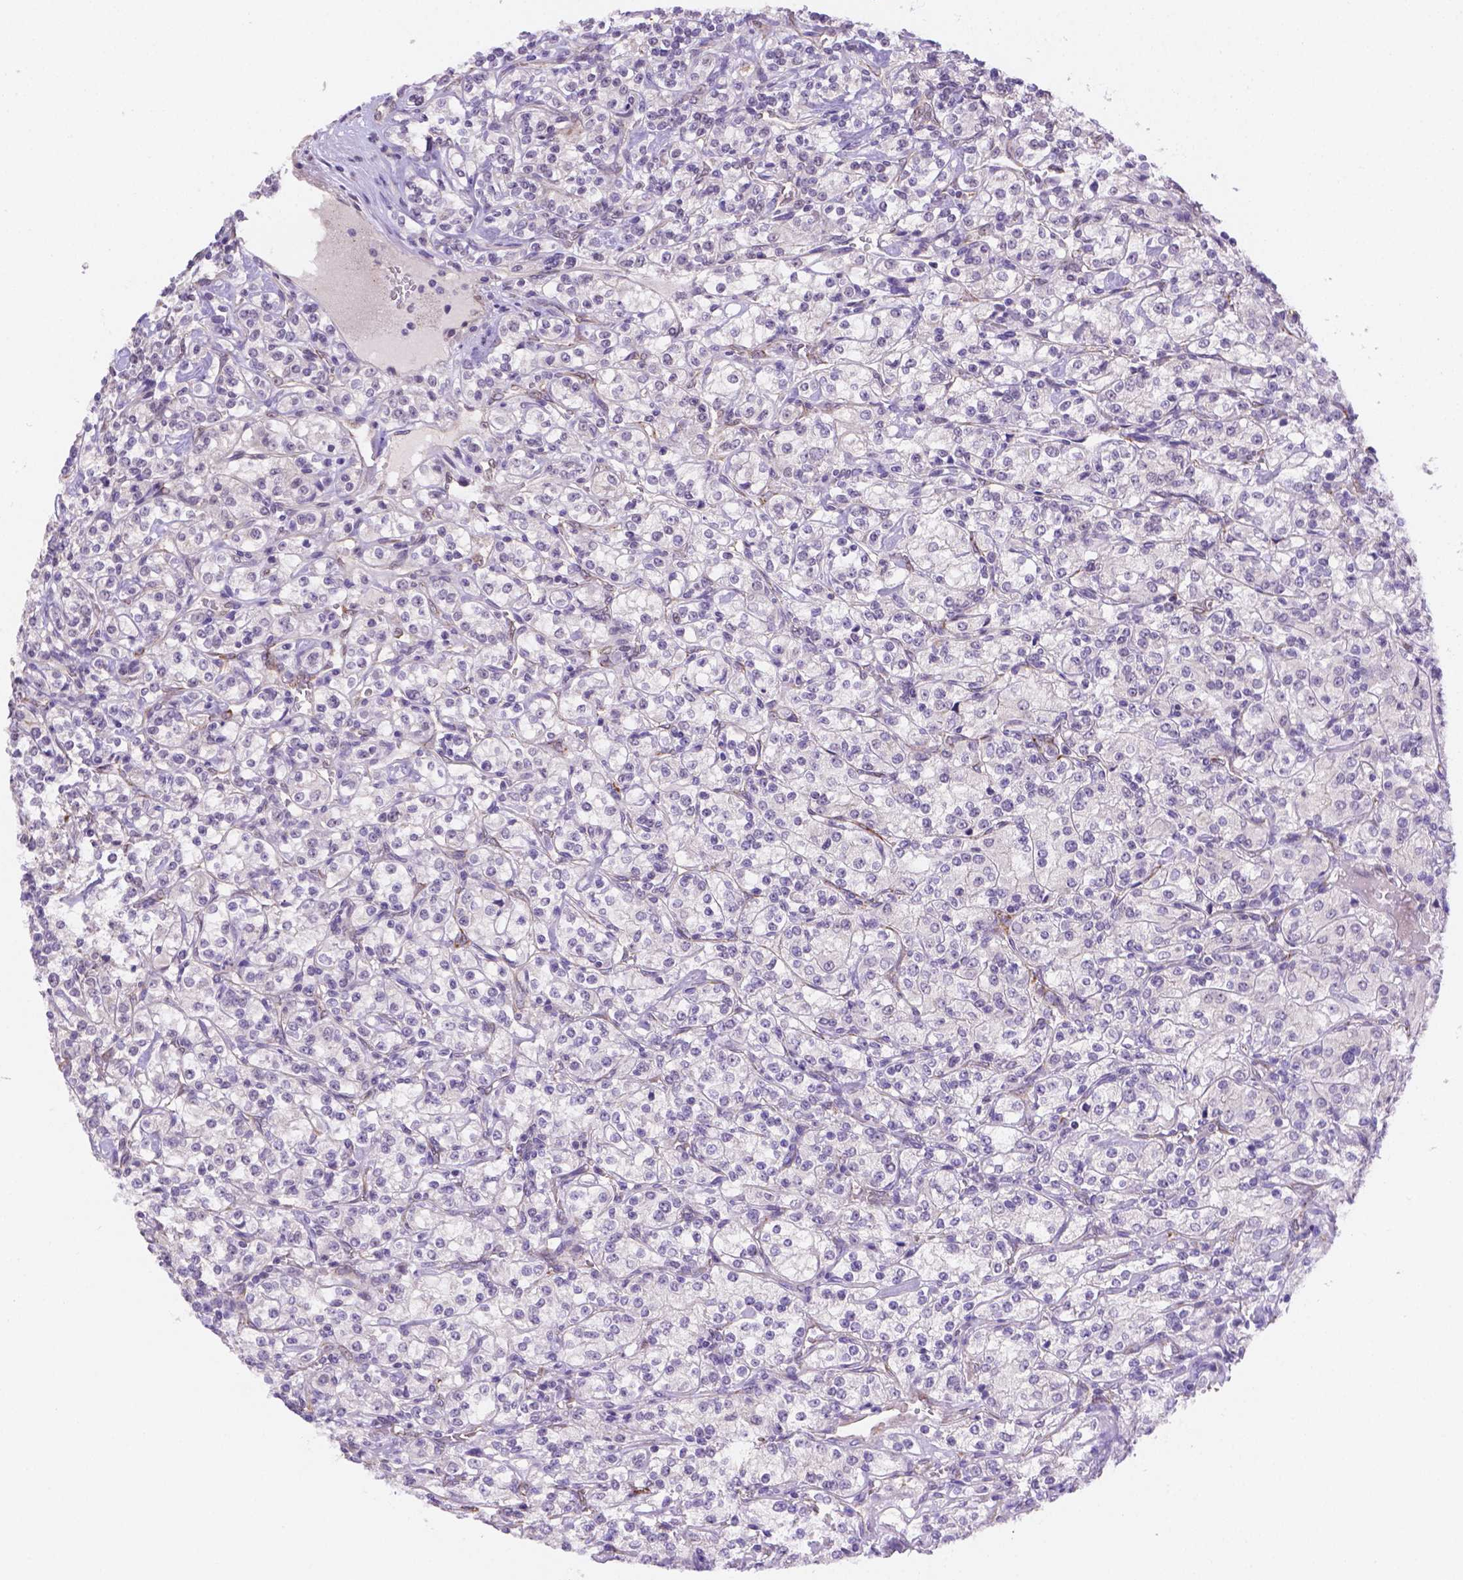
{"staining": {"intensity": "negative", "quantity": "none", "location": "none"}, "tissue": "renal cancer", "cell_type": "Tumor cells", "image_type": "cancer", "snomed": [{"axis": "morphology", "description": "Adenocarcinoma, NOS"}, {"axis": "topography", "description": "Kidney"}], "caption": "Renal cancer (adenocarcinoma) was stained to show a protein in brown. There is no significant staining in tumor cells.", "gene": "NXPE2", "patient": {"sex": "male", "age": 77}}